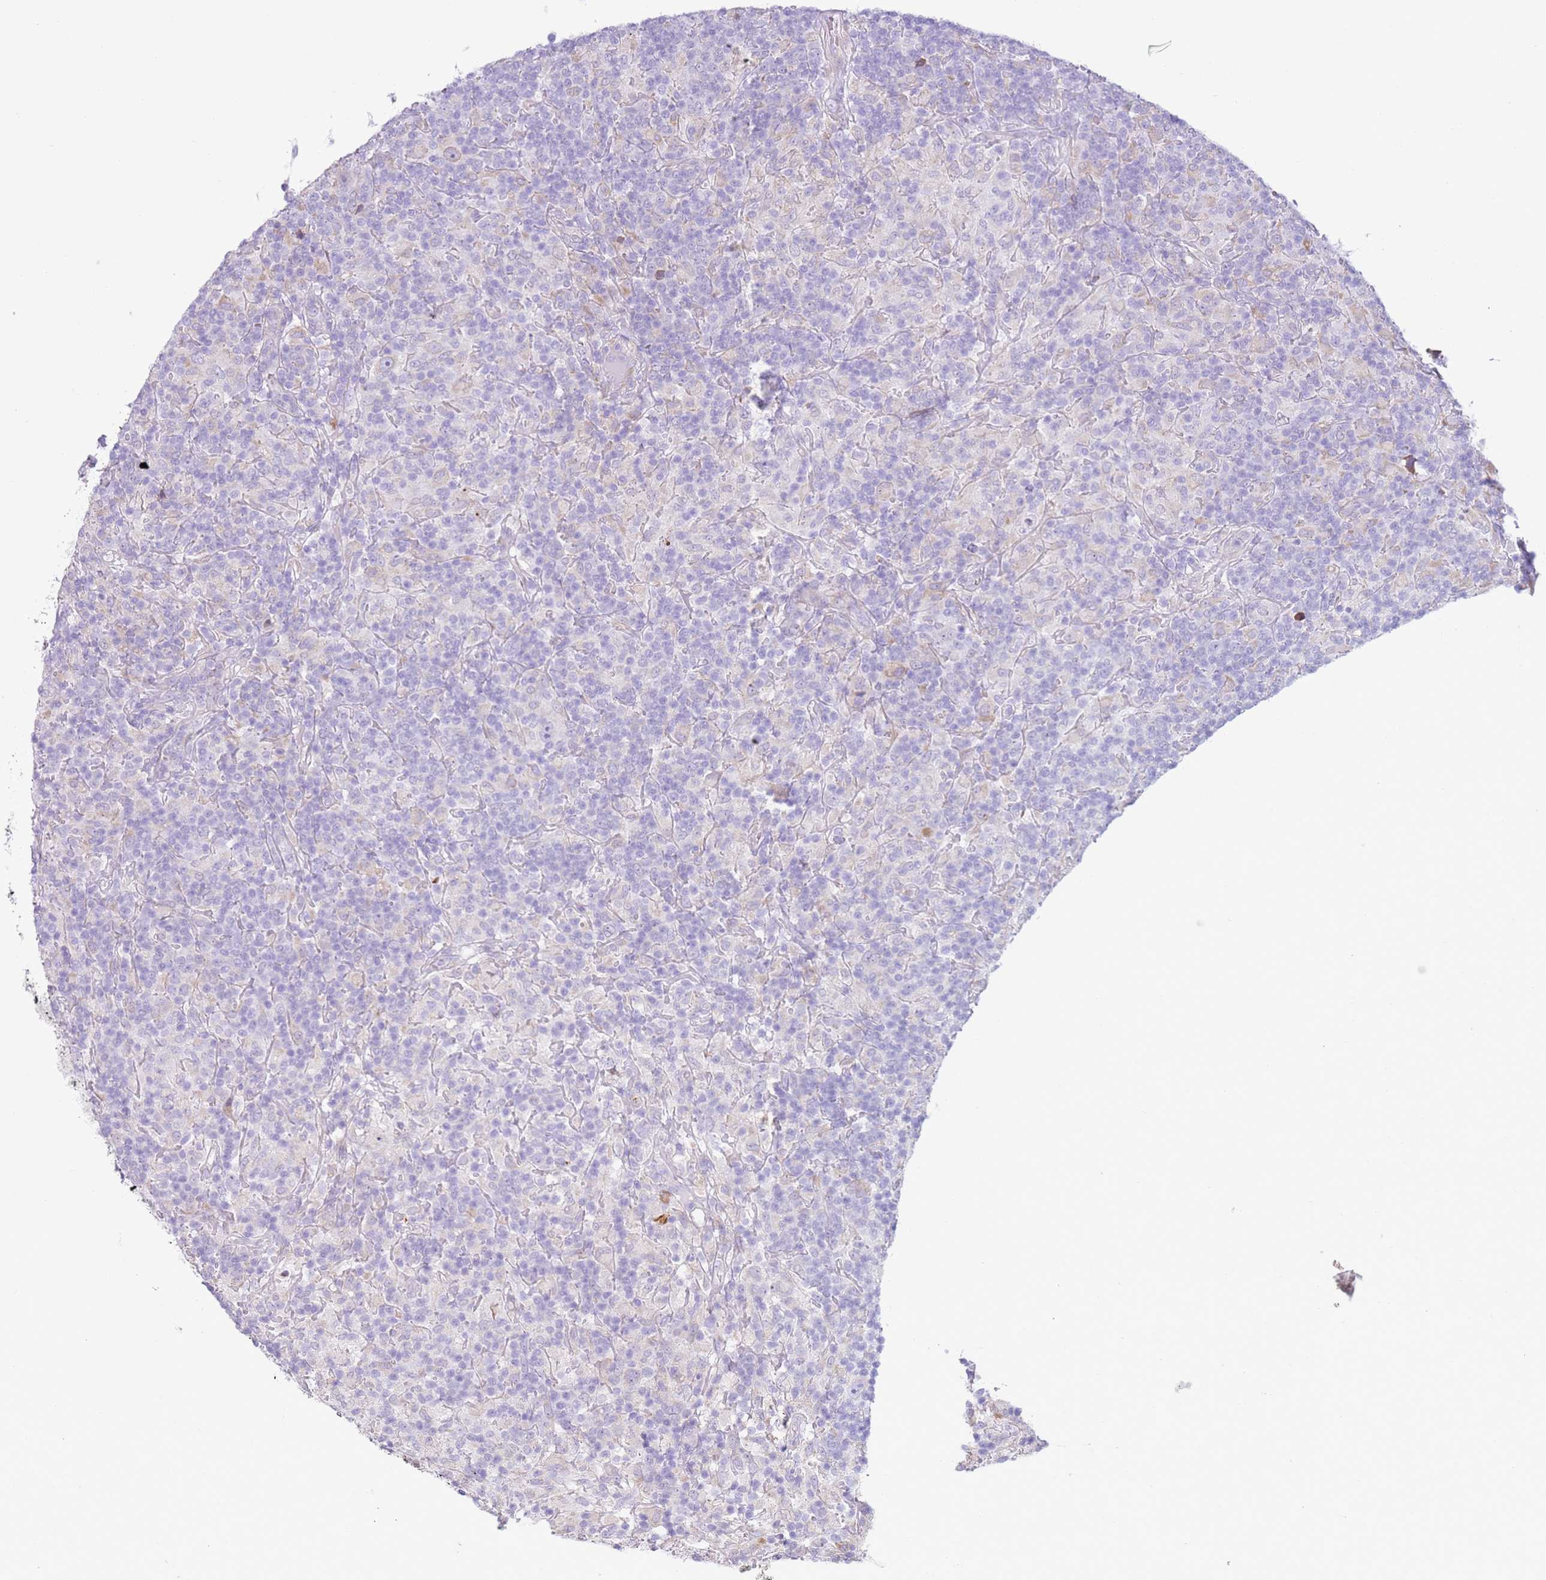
{"staining": {"intensity": "negative", "quantity": "none", "location": "none"}, "tissue": "lymphoma", "cell_type": "Tumor cells", "image_type": "cancer", "snomed": [{"axis": "morphology", "description": "Hodgkin's disease, NOS"}, {"axis": "topography", "description": "Lymph node"}], "caption": "Immunohistochemistry (IHC) image of neoplastic tissue: lymphoma stained with DAB demonstrates no significant protein positivity in tumor cells. Brightfield microscopy of immunohistochemistry stained with DAB (brown) and hematoxylin (blue), captured at high magnification.", "gene": "OAF", "patient": {"sex": "male", "age": 70}}